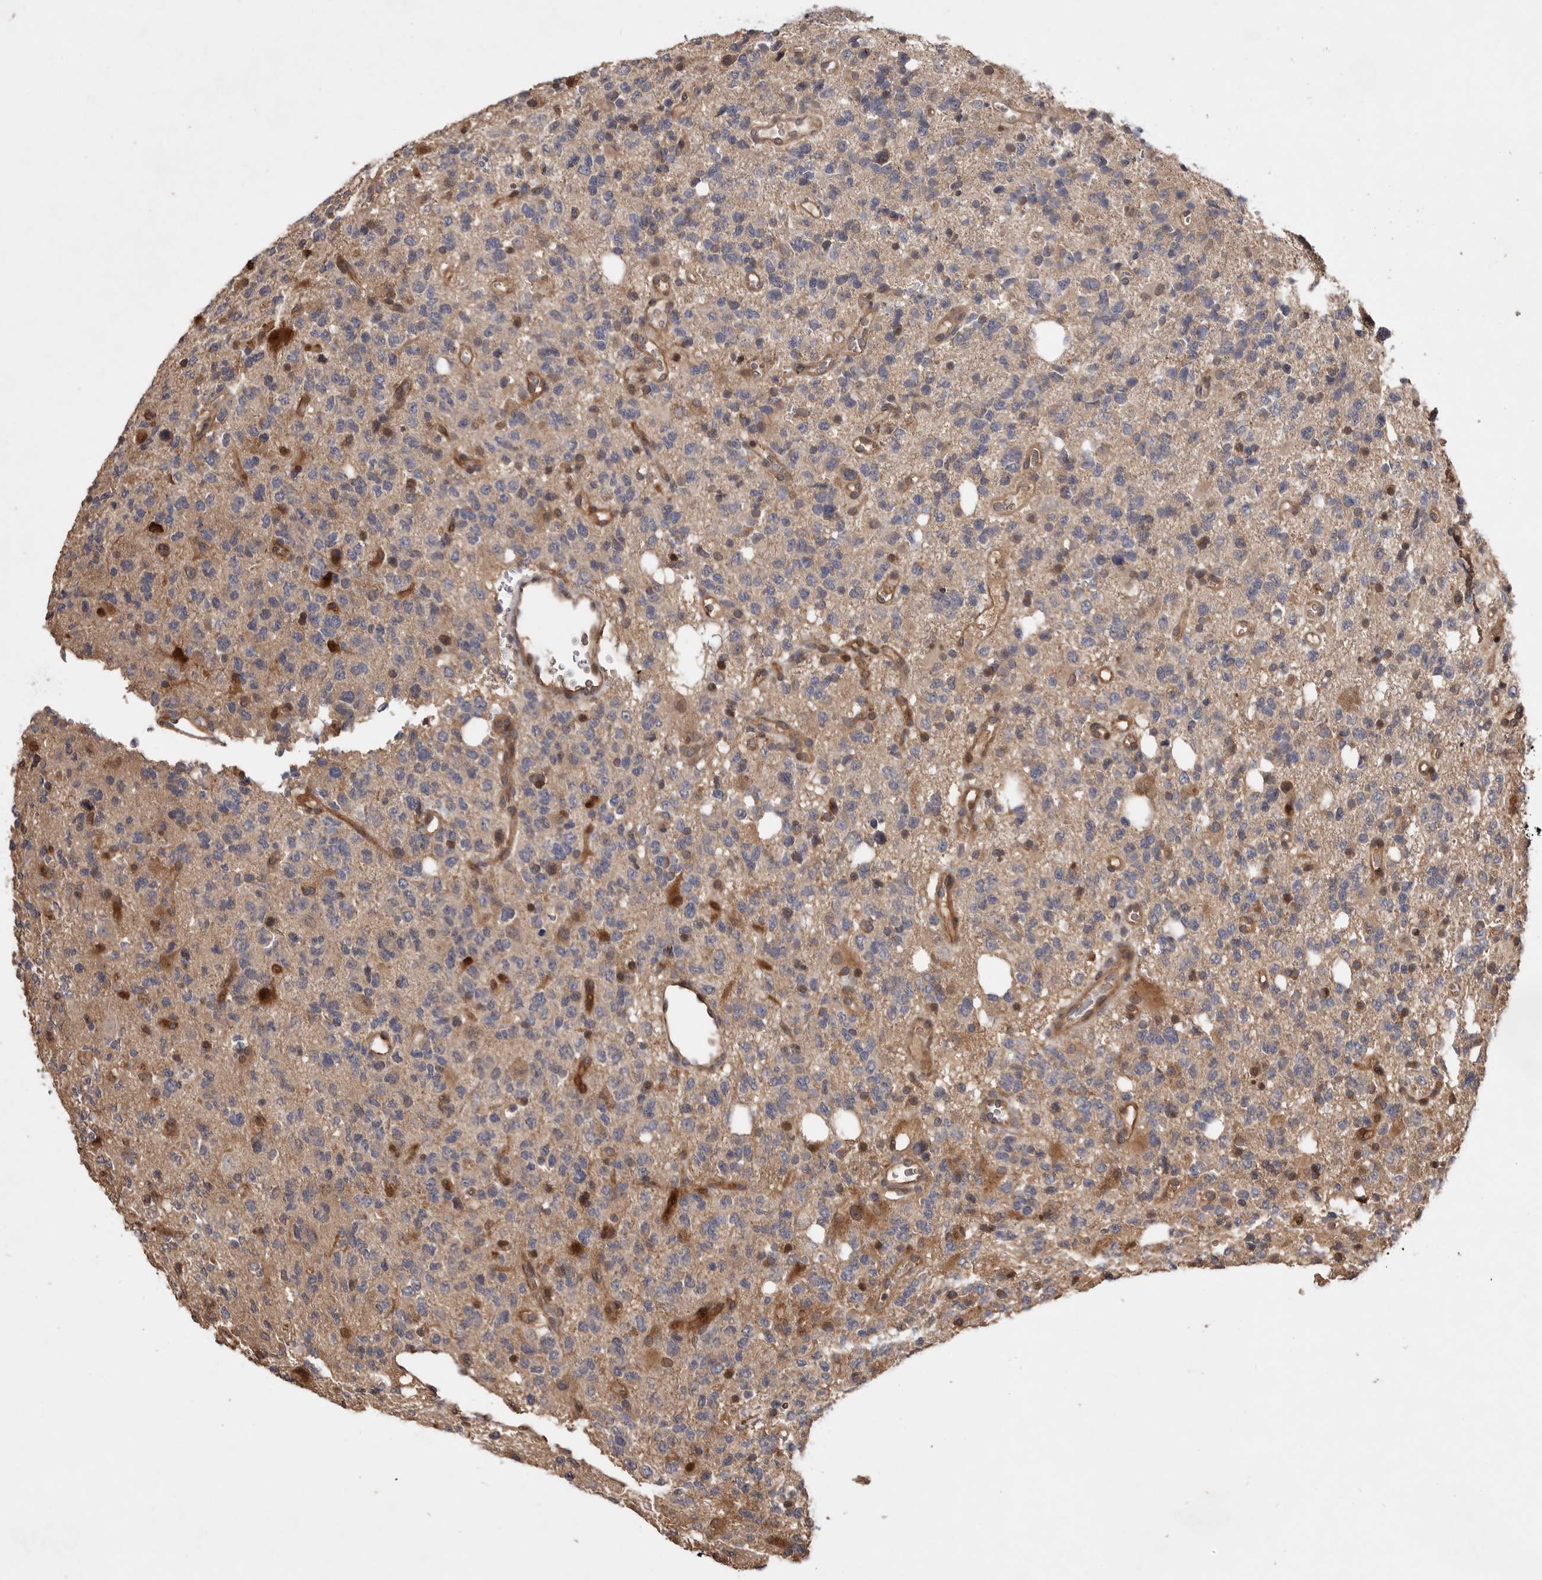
{"staining": {"intensity": "negative", "quantity": "none", "location": "none"}, "tissue": "glioma", "cell_type": "Tumor cells", "image_type": "cancer", "snomed": [{"axis": "morphology", "description": "Glioma, malignant, High grade"}, {"axis": "topography", "description": "Brain"}], "caption": "This is an immunohistochemistry image of glioma. There is no positivity in tumor cells.", "gene": "VN1R4", "patient": {"sex": "female", "age": 62}}